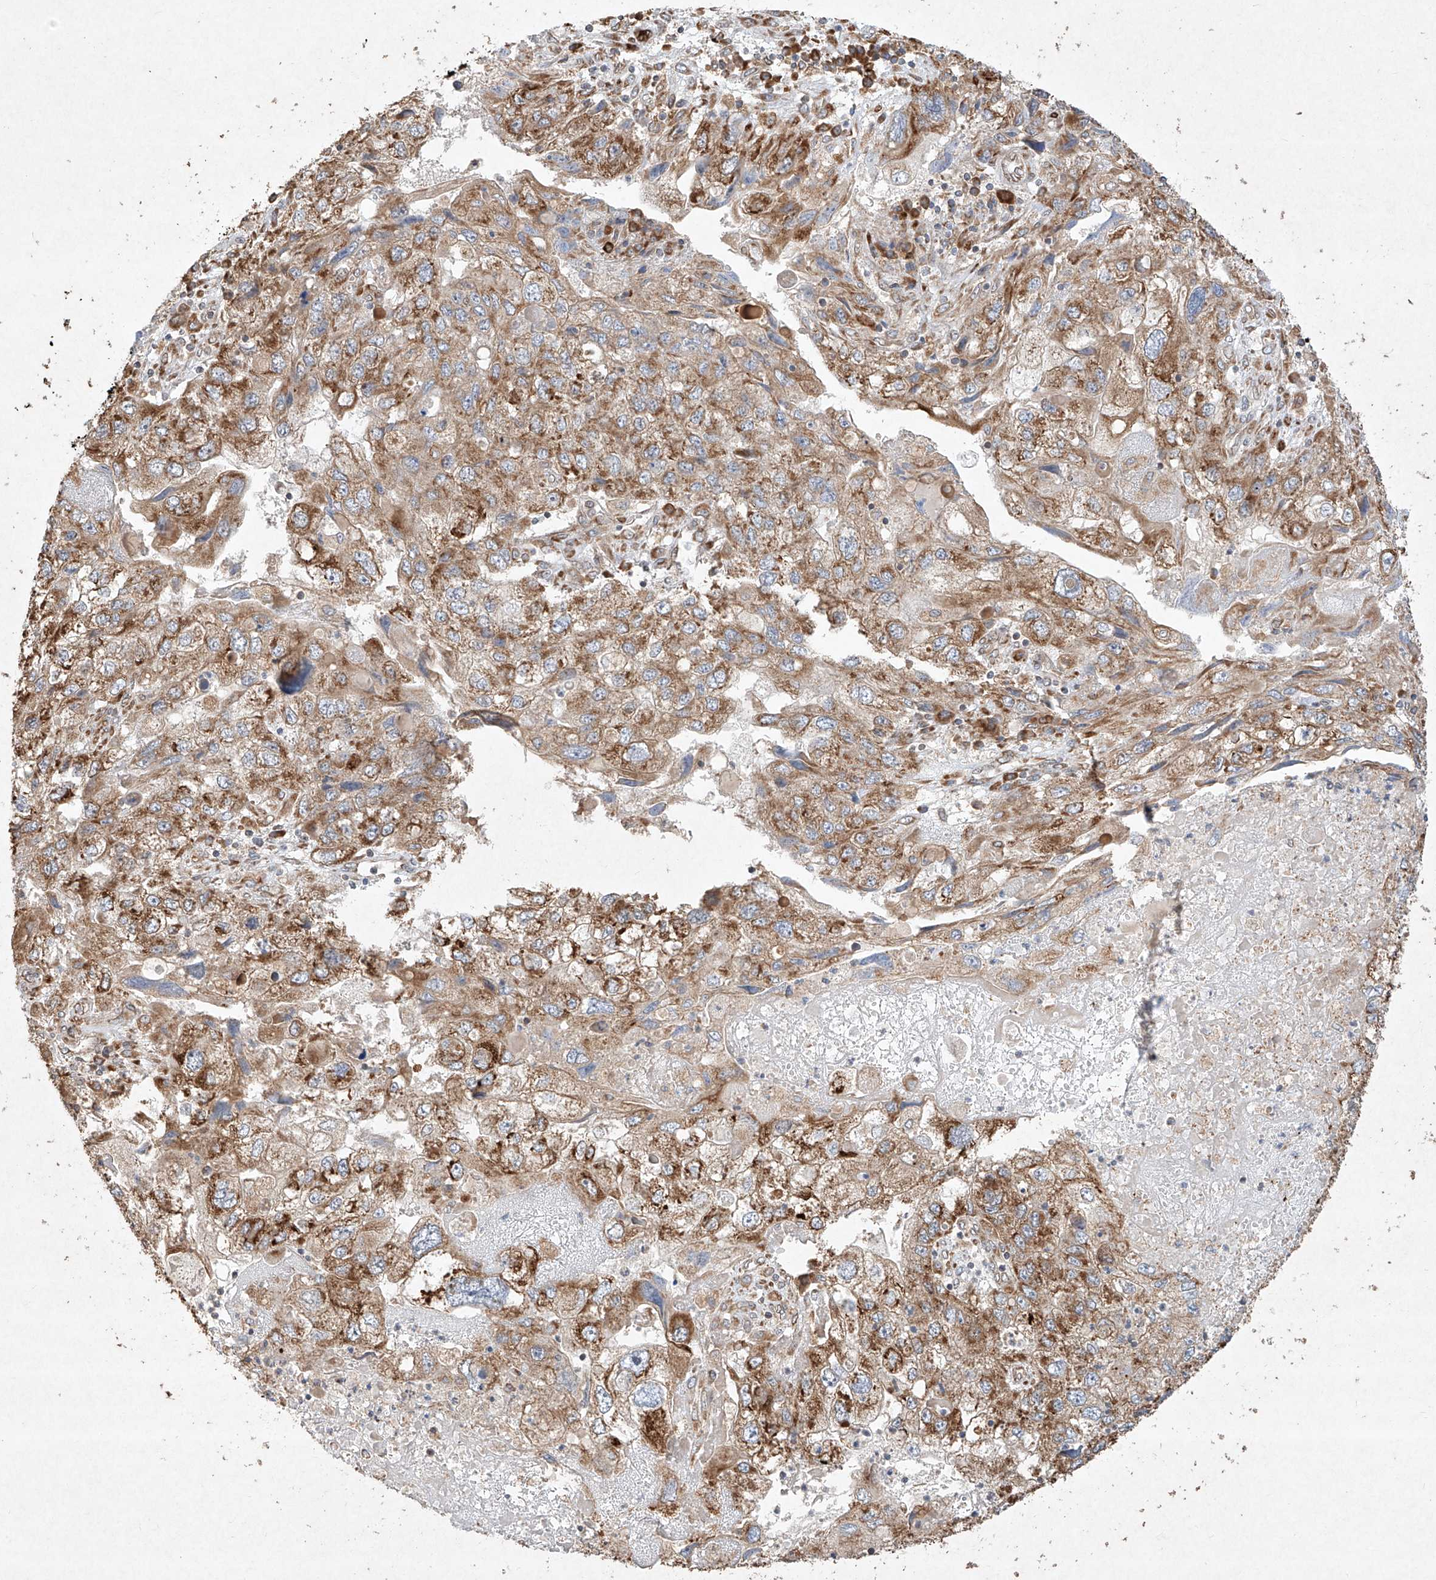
{"staining": {"intensity": "strong", "quantity": ">75%", "location": "cytoplasmic/membranous"}, "tissue": "endometrial cancer", "cell_type": "Tumor cells", "image_type": "cancer", "snomed": [{"axis": "morphology", "description": "Adenocarcinoma, NOS"}, {"axis": "topography", "description": "Endometrium"}], "caption": "A histopathology image of endometrial cancer (adenocarcinoma) stained for a protein exhibits strong cytoplasmic/membranous brown staining in tumor cells.", "gene": "SEMA3B", "patient": {"sex": "female", "age": 49}}